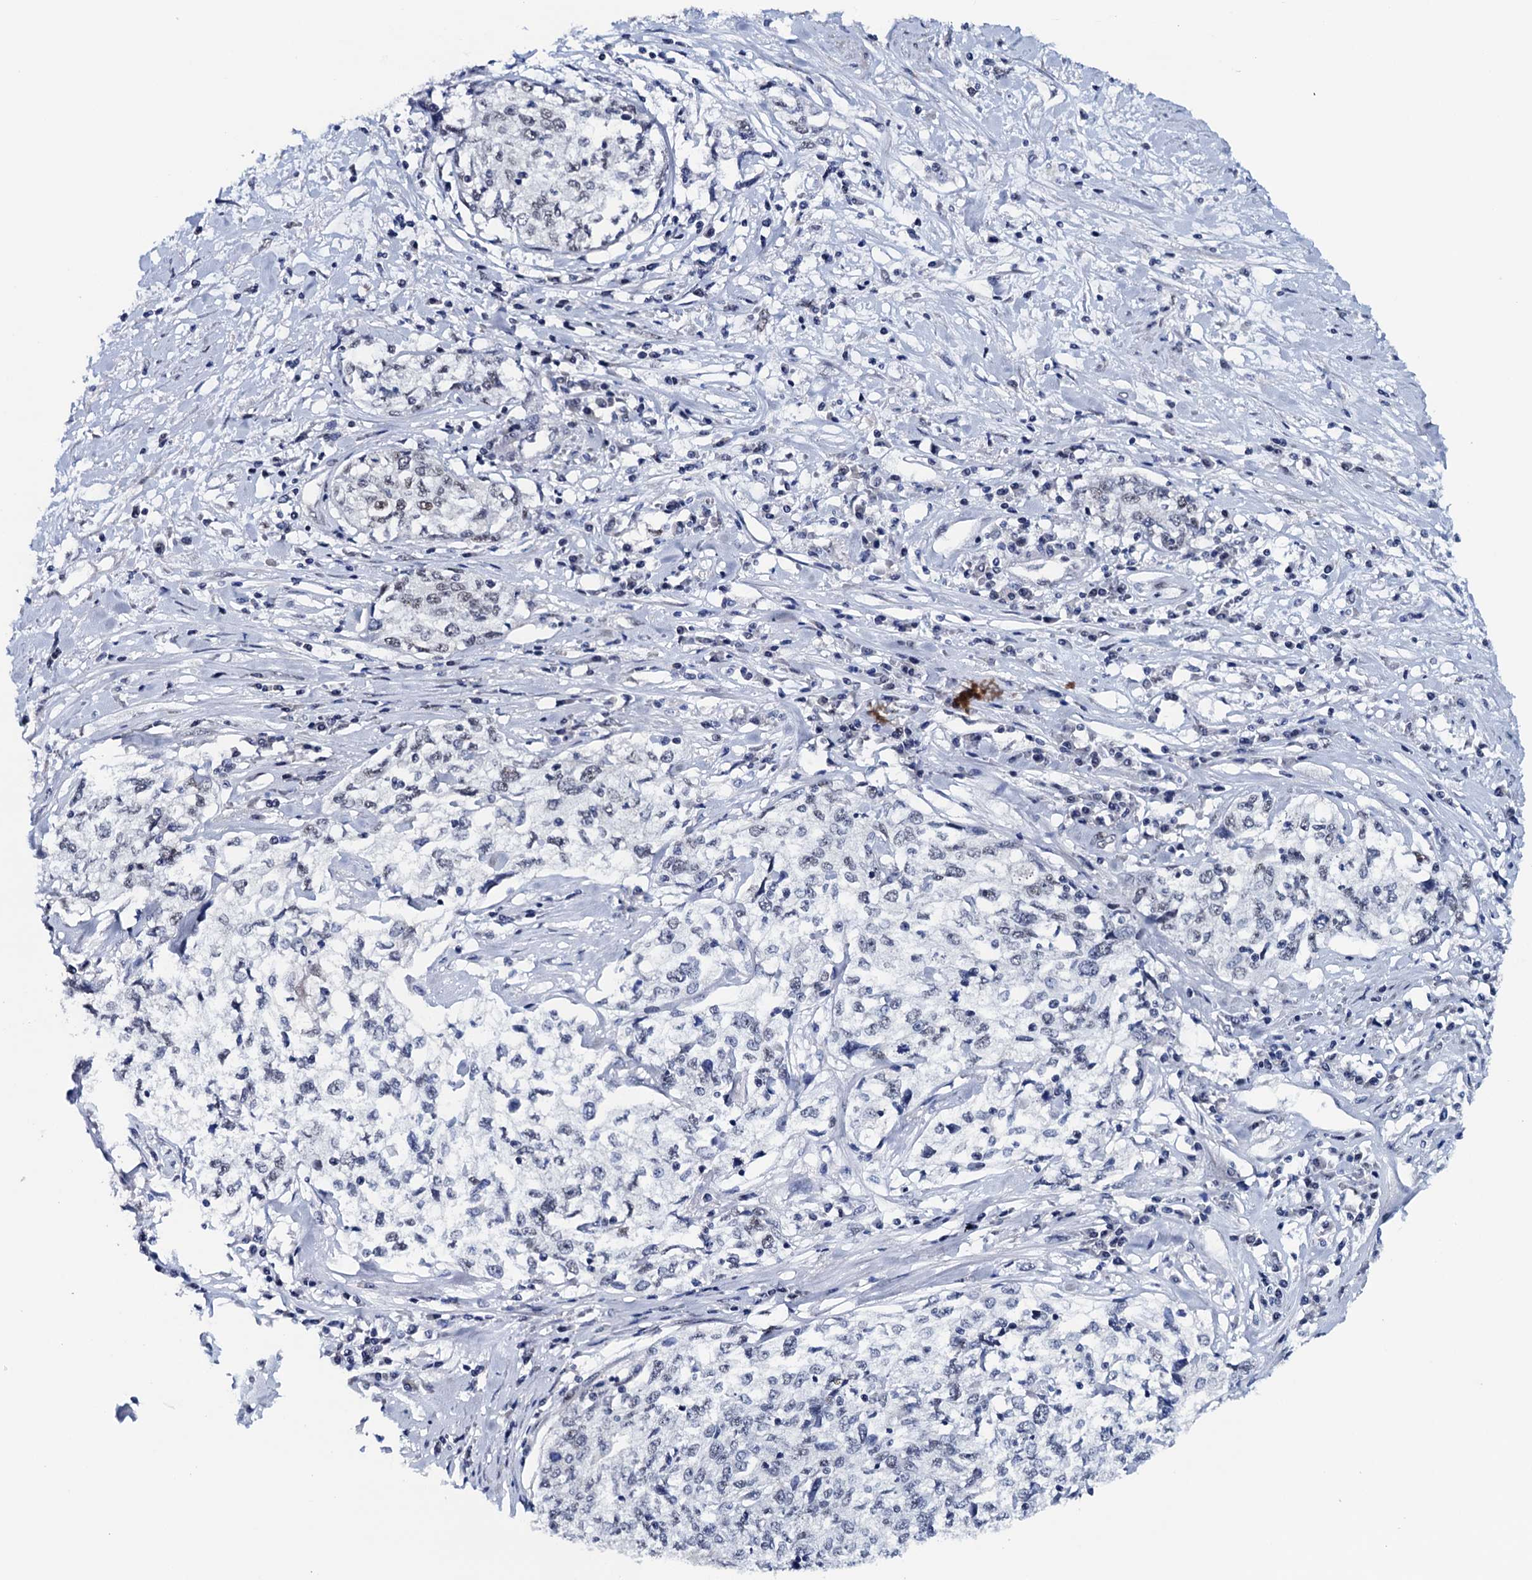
{"staining": {"intensity": "weak", "quantity": "<25%", "location": "nuclear"}, "tissue": "cervical cancer", "cell_type": "Tumor cells", "image_type": "cancer", "snomed": [{"axis": "morphology", "description": "Squamous cell carcinoma, NOS"}, {"axis": "topography", "description": "Cervix"}], "caption": "DAB (3,3'-diaminobenzidine) immunohistochemical staining of human cervical cancer (squamous cell carcinoma) displays no significant expression in tumor cells. Nuclei are stained in blue.", "gene": "FNBP4", "patient": {"sex": "female", "age": 57}}